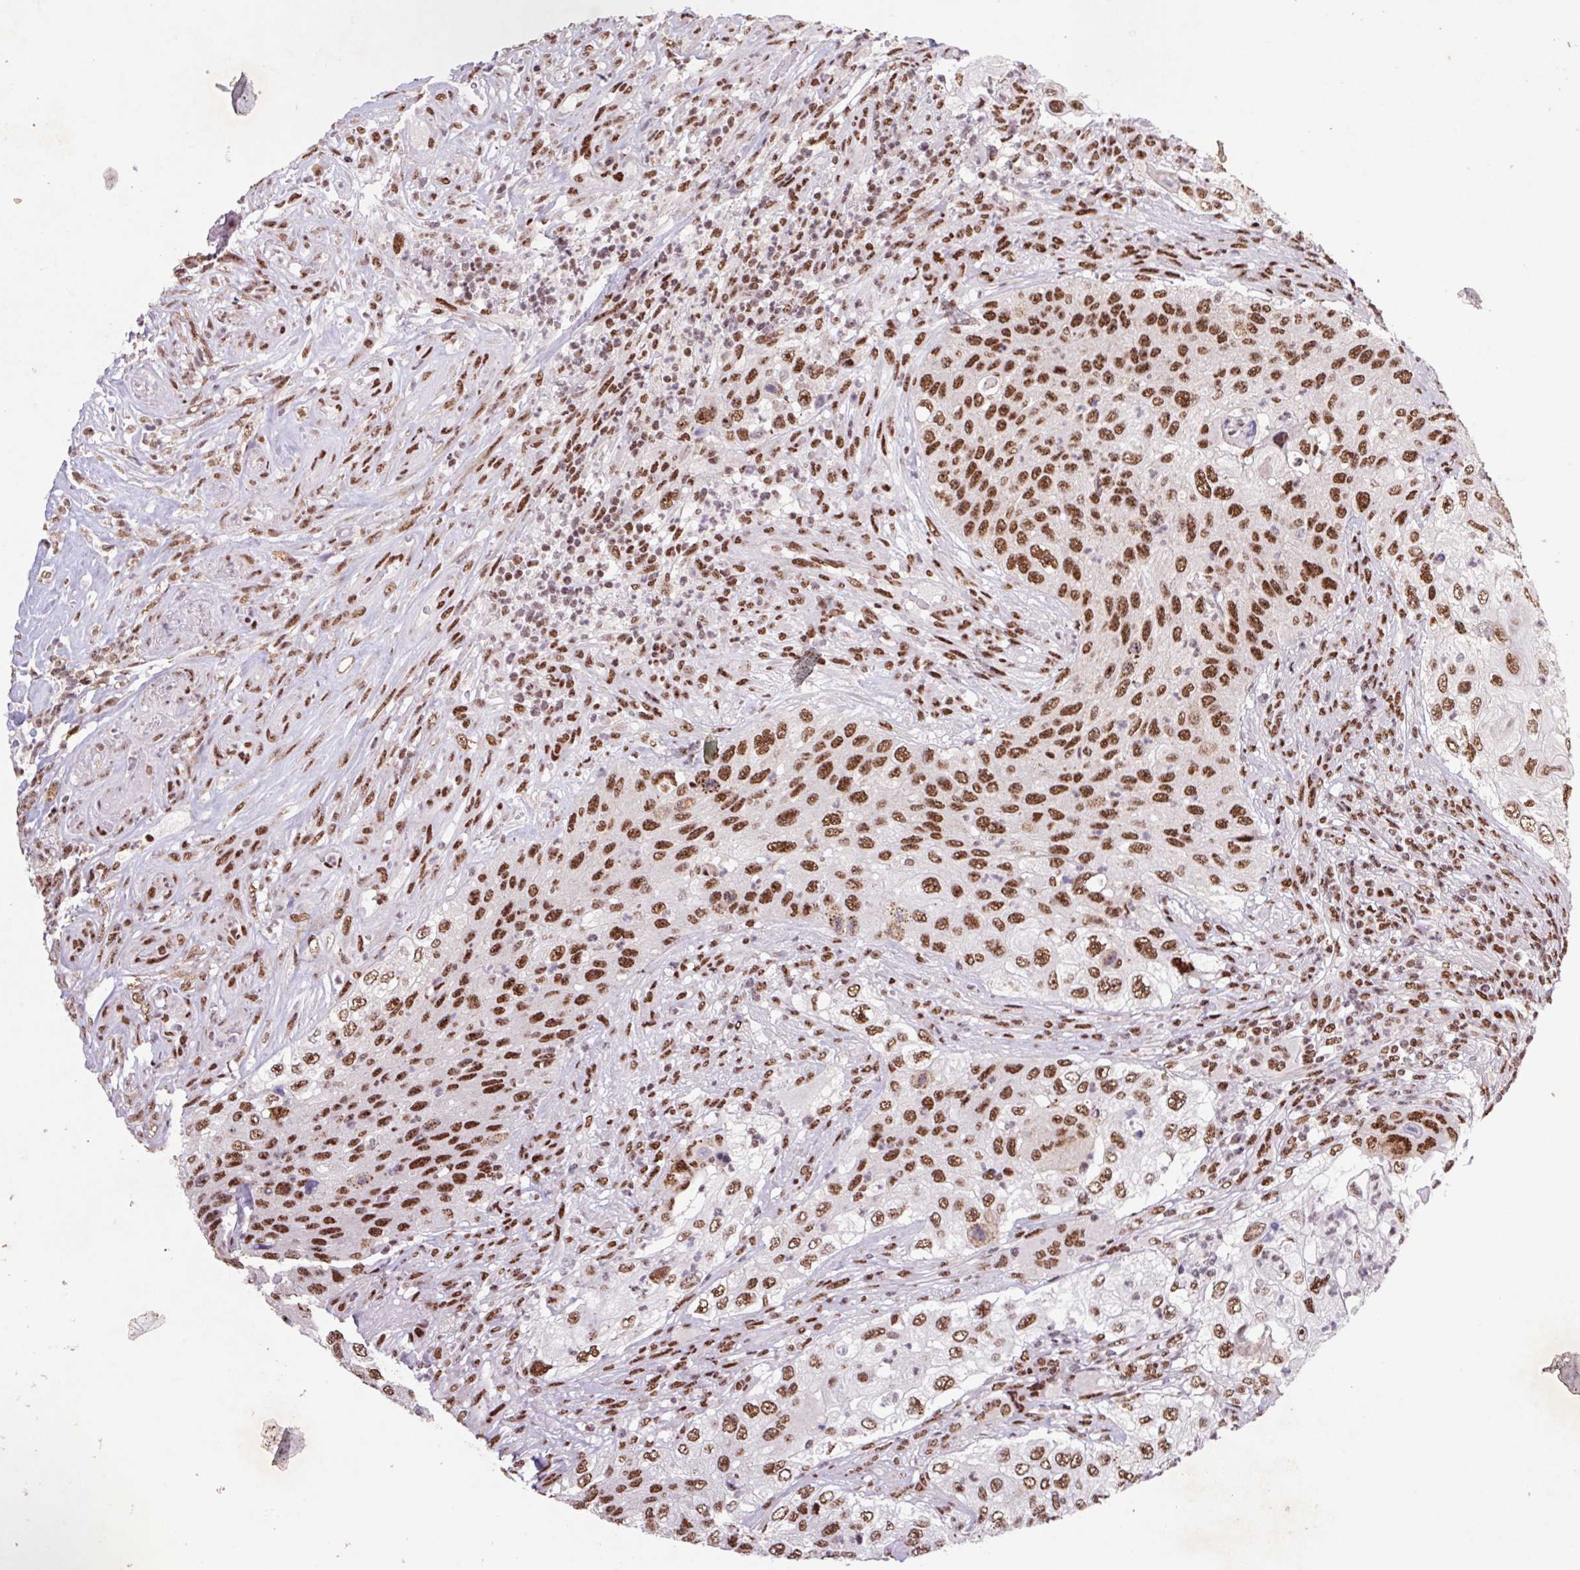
{"staining": {"intensity": "strong", "quantity": ">75%", "location": "nuclear"}, "tissue": "urothelial cancer", "cell_type": "Tumor cells", "image_type": "cancer", "snomed": [{"axis": "morphology", "description": "Urothelial carcinoma, High grade"}, {"axis": "topography", "description": "Urinary bladder"}], "caption": "About >75% of tumor cells in human urothelial carcinoma (high-grade) display strong nuclear protein staining as visualized by brown immunohistochemical staining.", "gene": "LDLRAD4", "patient": {"sex": "female", "age": 60}}